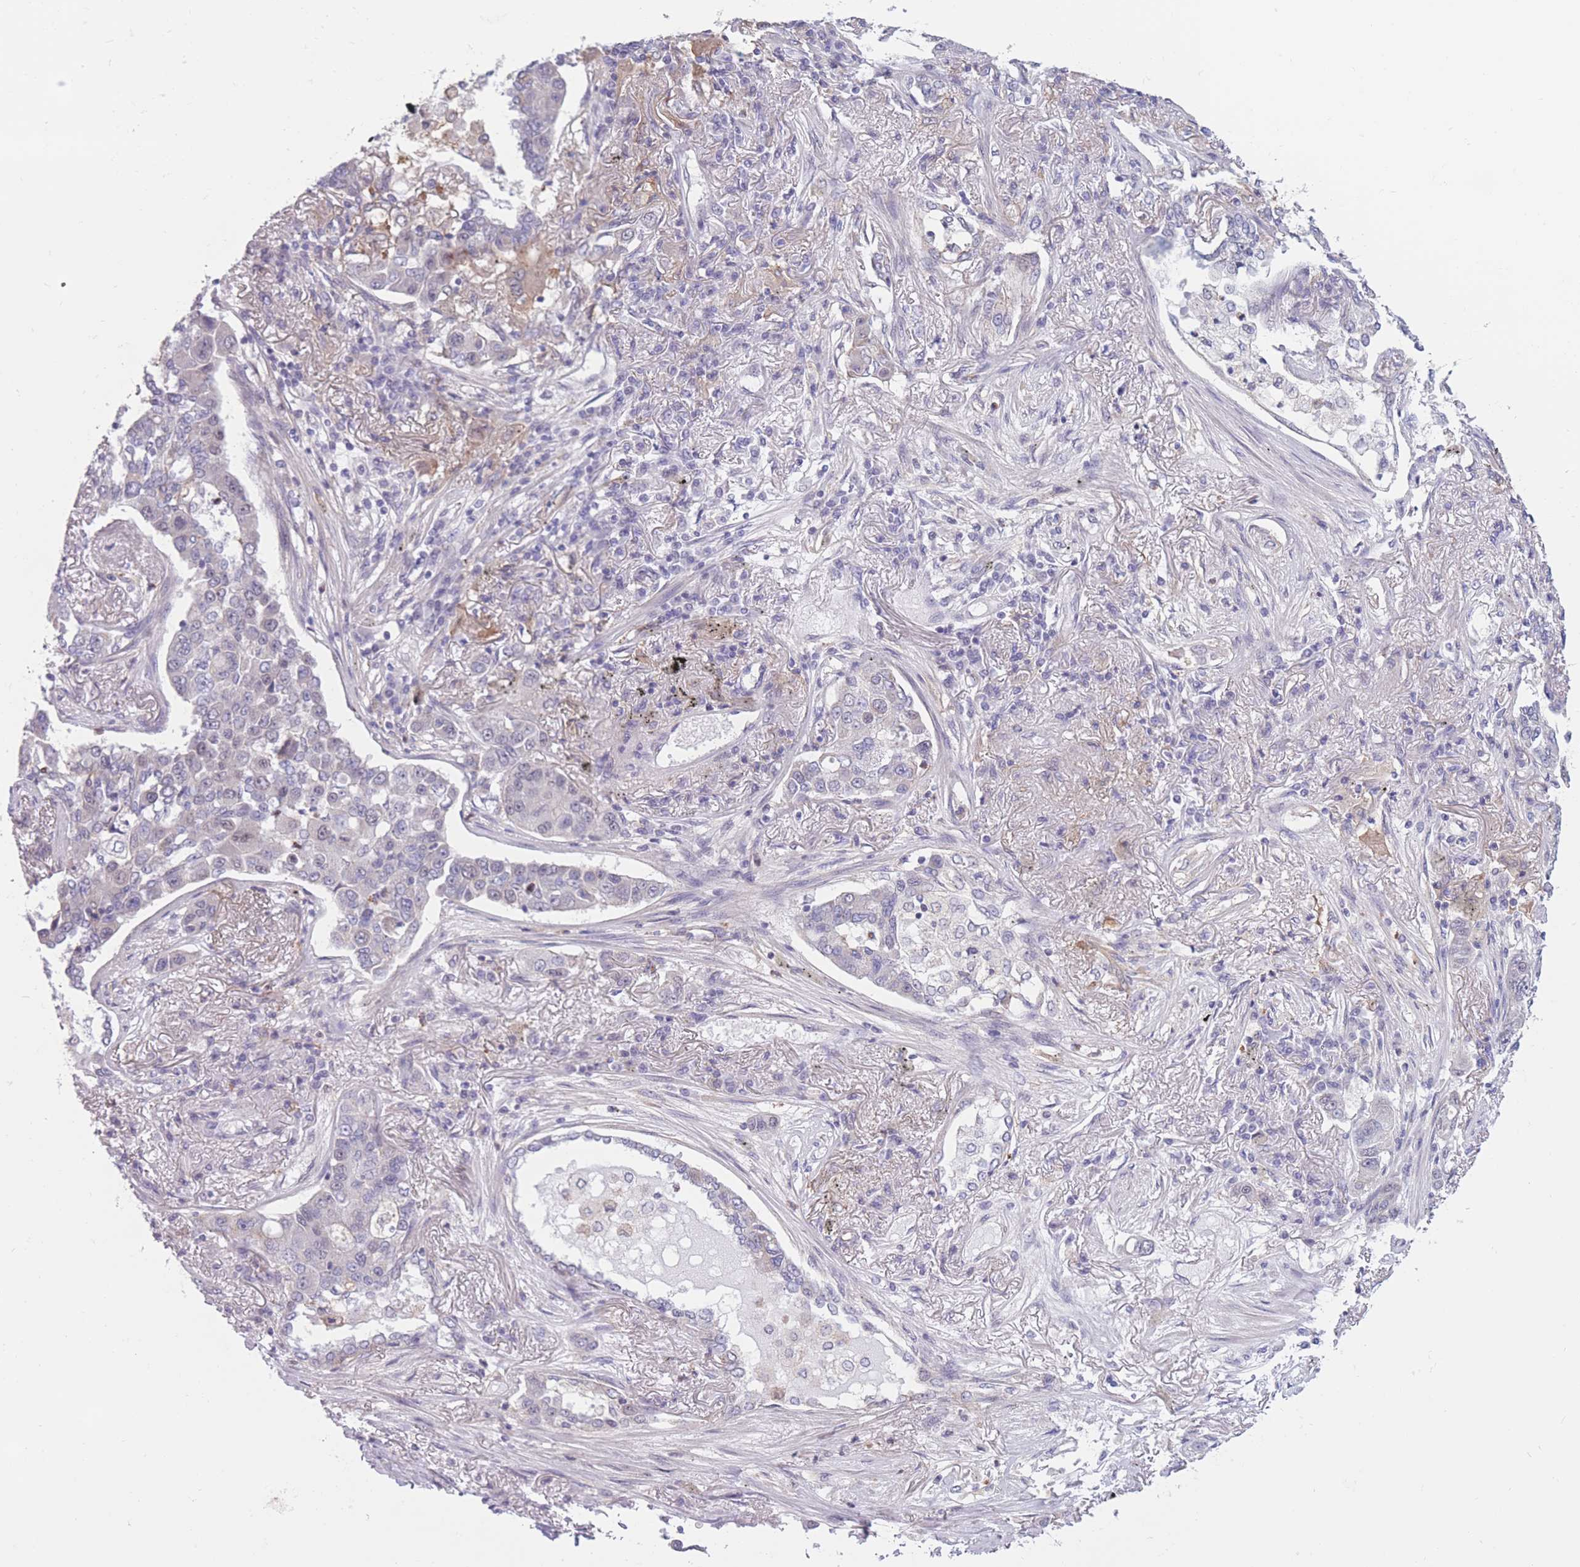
{"staining": {"intensity": "negative", "quantity": "none", "location": "none"}, "tissue": "lung cancer", "cell_type": "Tumor cells", "image_type": "cancer", "snomed": [{"axis": "morphology", "description": "Adenocarcinoma, NOS"}, {"axis": "topography", "description": "Lung"}], "caption": "IHC histopathology image of lung cancer stained for a protein (brown), which shows no positivity in tumor cells.", "gene": "PODXL", "patient": {"sex": "male", "age": 49}}